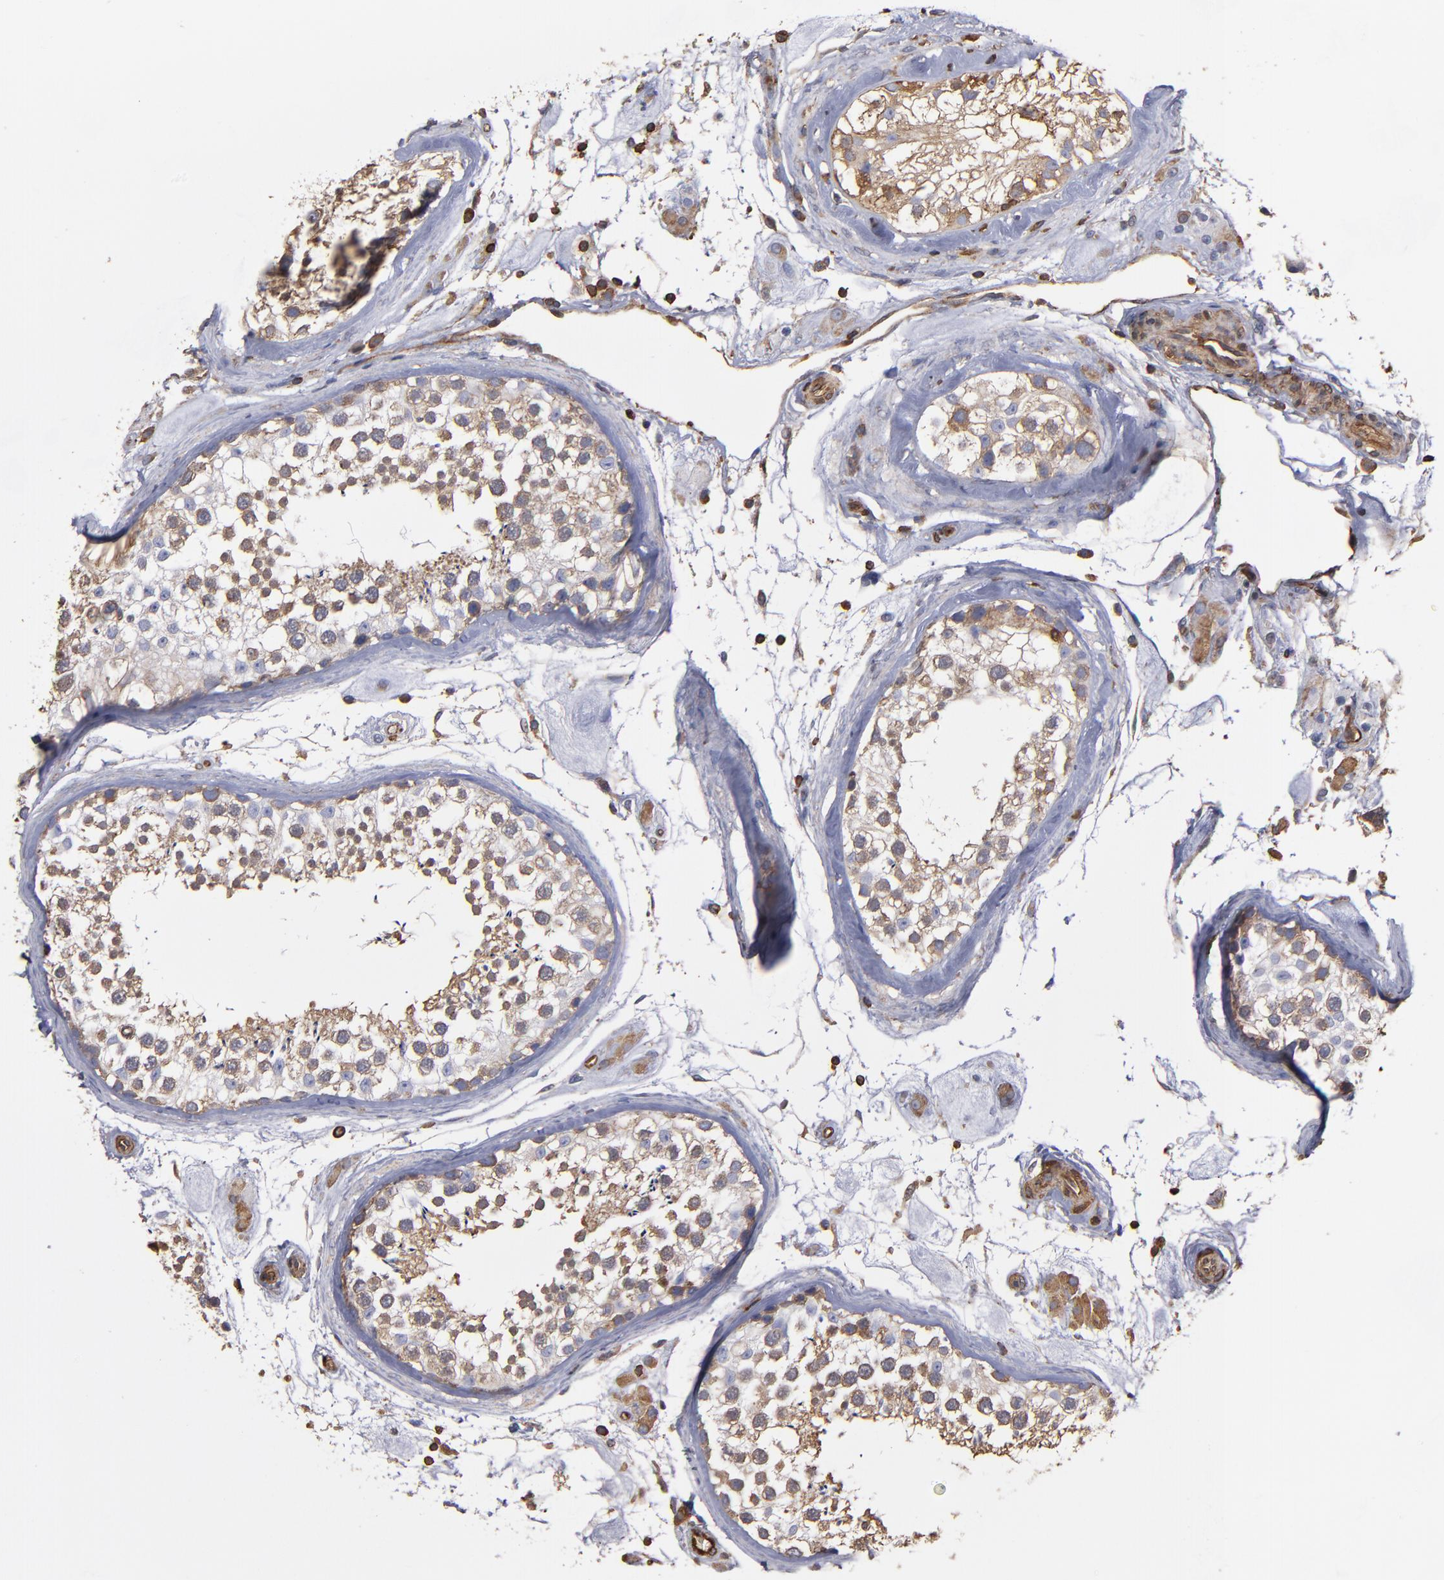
{"staining": {"intensity": "weak", "quantity": ">75%", "location": "cytoplasmic/membranous"}, "tissue": "testis", "cell_type": "Cells in seminiferous ducts", "image_type": "normal", "snomed": [{"axis": "morphology", "description": "Normal tissue, NOS"}, {"axis": "topography", "description": "Testis"}], "caption": "Testis stained with DAB immunohistochemistry reveals low levels of weak cytoplasmic/membranous positivity in approximately >75% of cells in seminiferous ducts.", "gene": "ACTN4", "patient": {"sex": "male", "age": 46}}